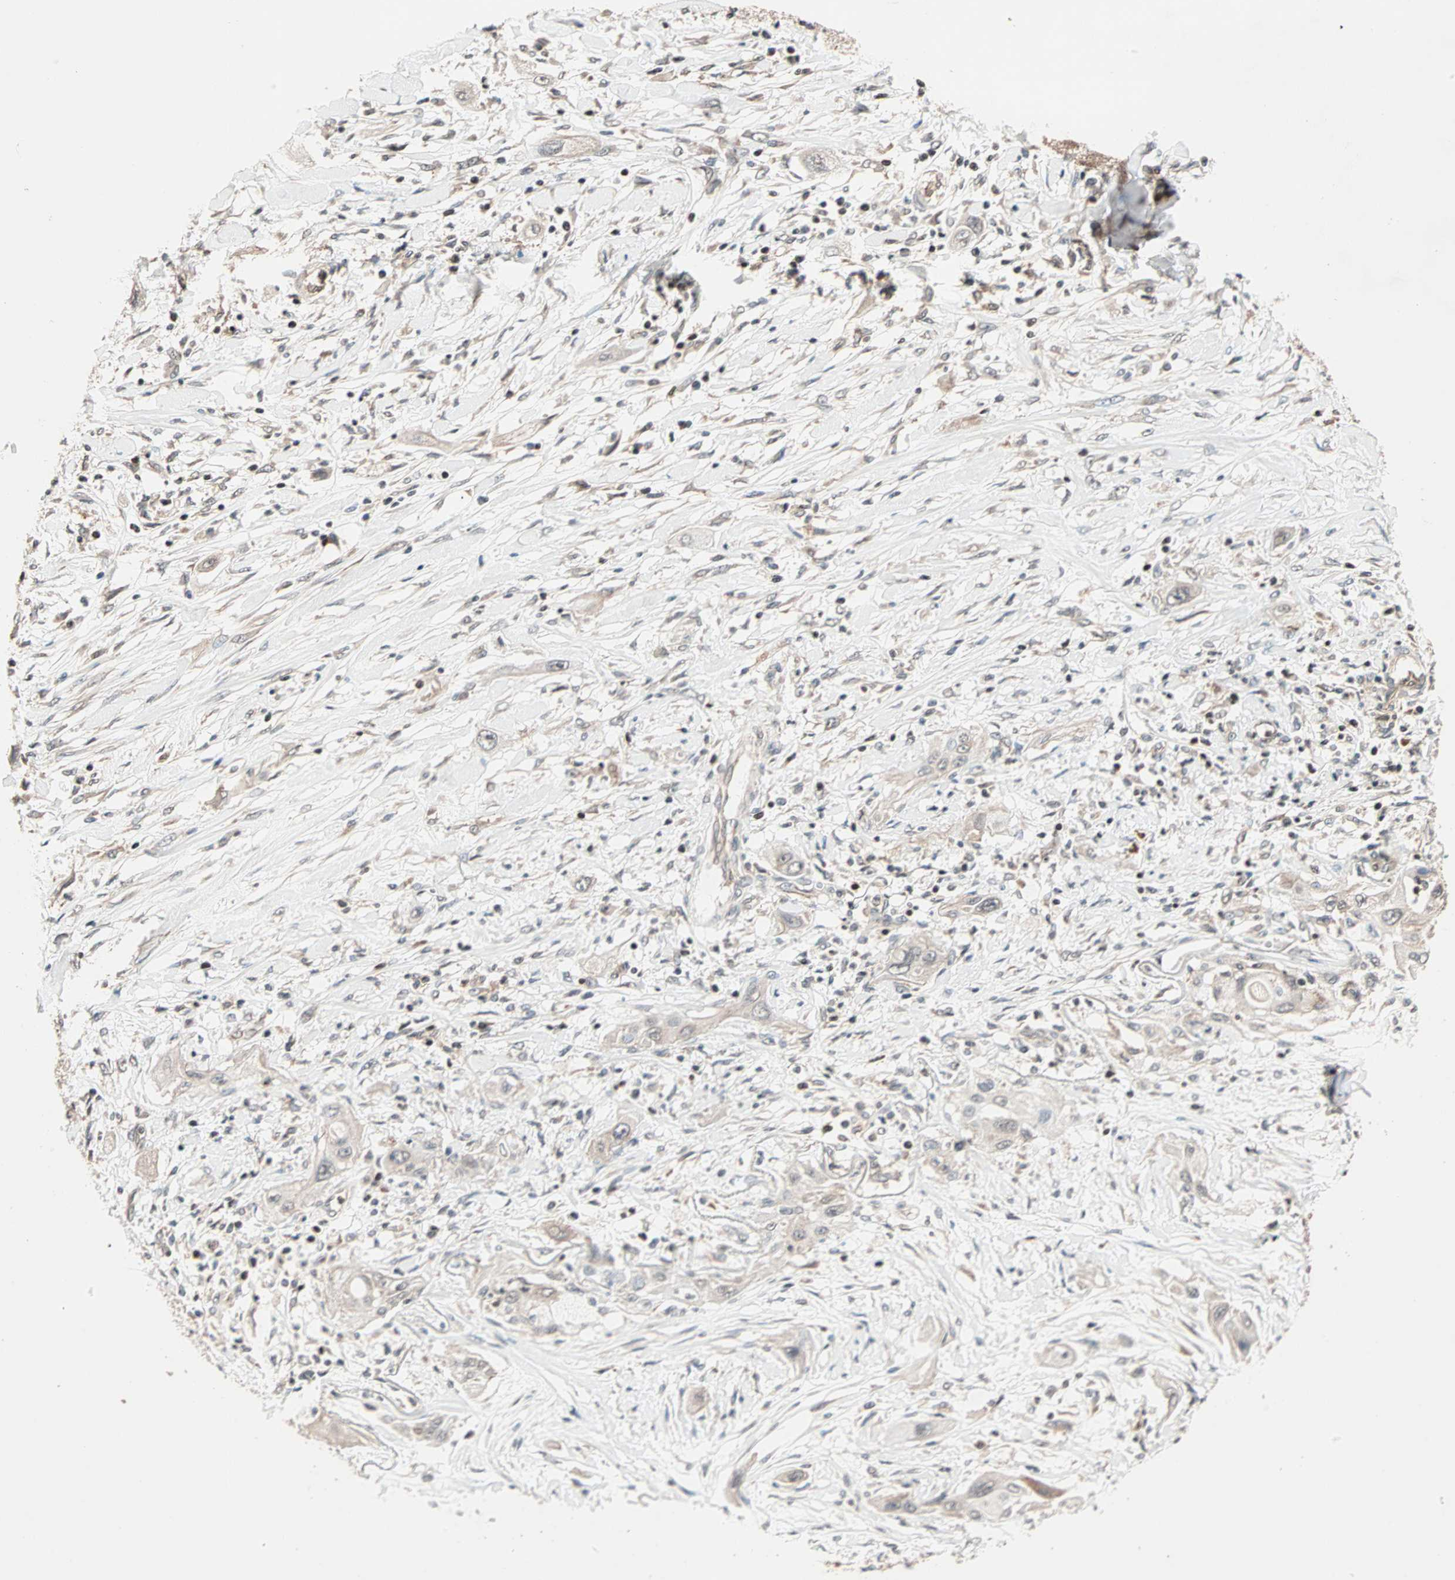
{"staining": {"intensity": "weak", "quantity": ">75%", "location": "cytoplasmic/membranous"}, "tissue": "lung cancer", "cell_type": "Tumor cells", "image_type": "cancer", "snomed": [{"axis": "morphology", "description": "Squamous cell carcinoma, NOS"}, {"axis": "topography", "description": "Lung"}], "caption": "IHC histopathology image of neoplastic tissue: human lung cancer stained using IHC exhibits low levels of weak protein expression localized specifically in the cytoplasmic/membranous of tumor cells, appearing as a cytoplasmic/membranous brown color.", "gene": "HECW1", "patient": {"sex": "female", "age": 47}}